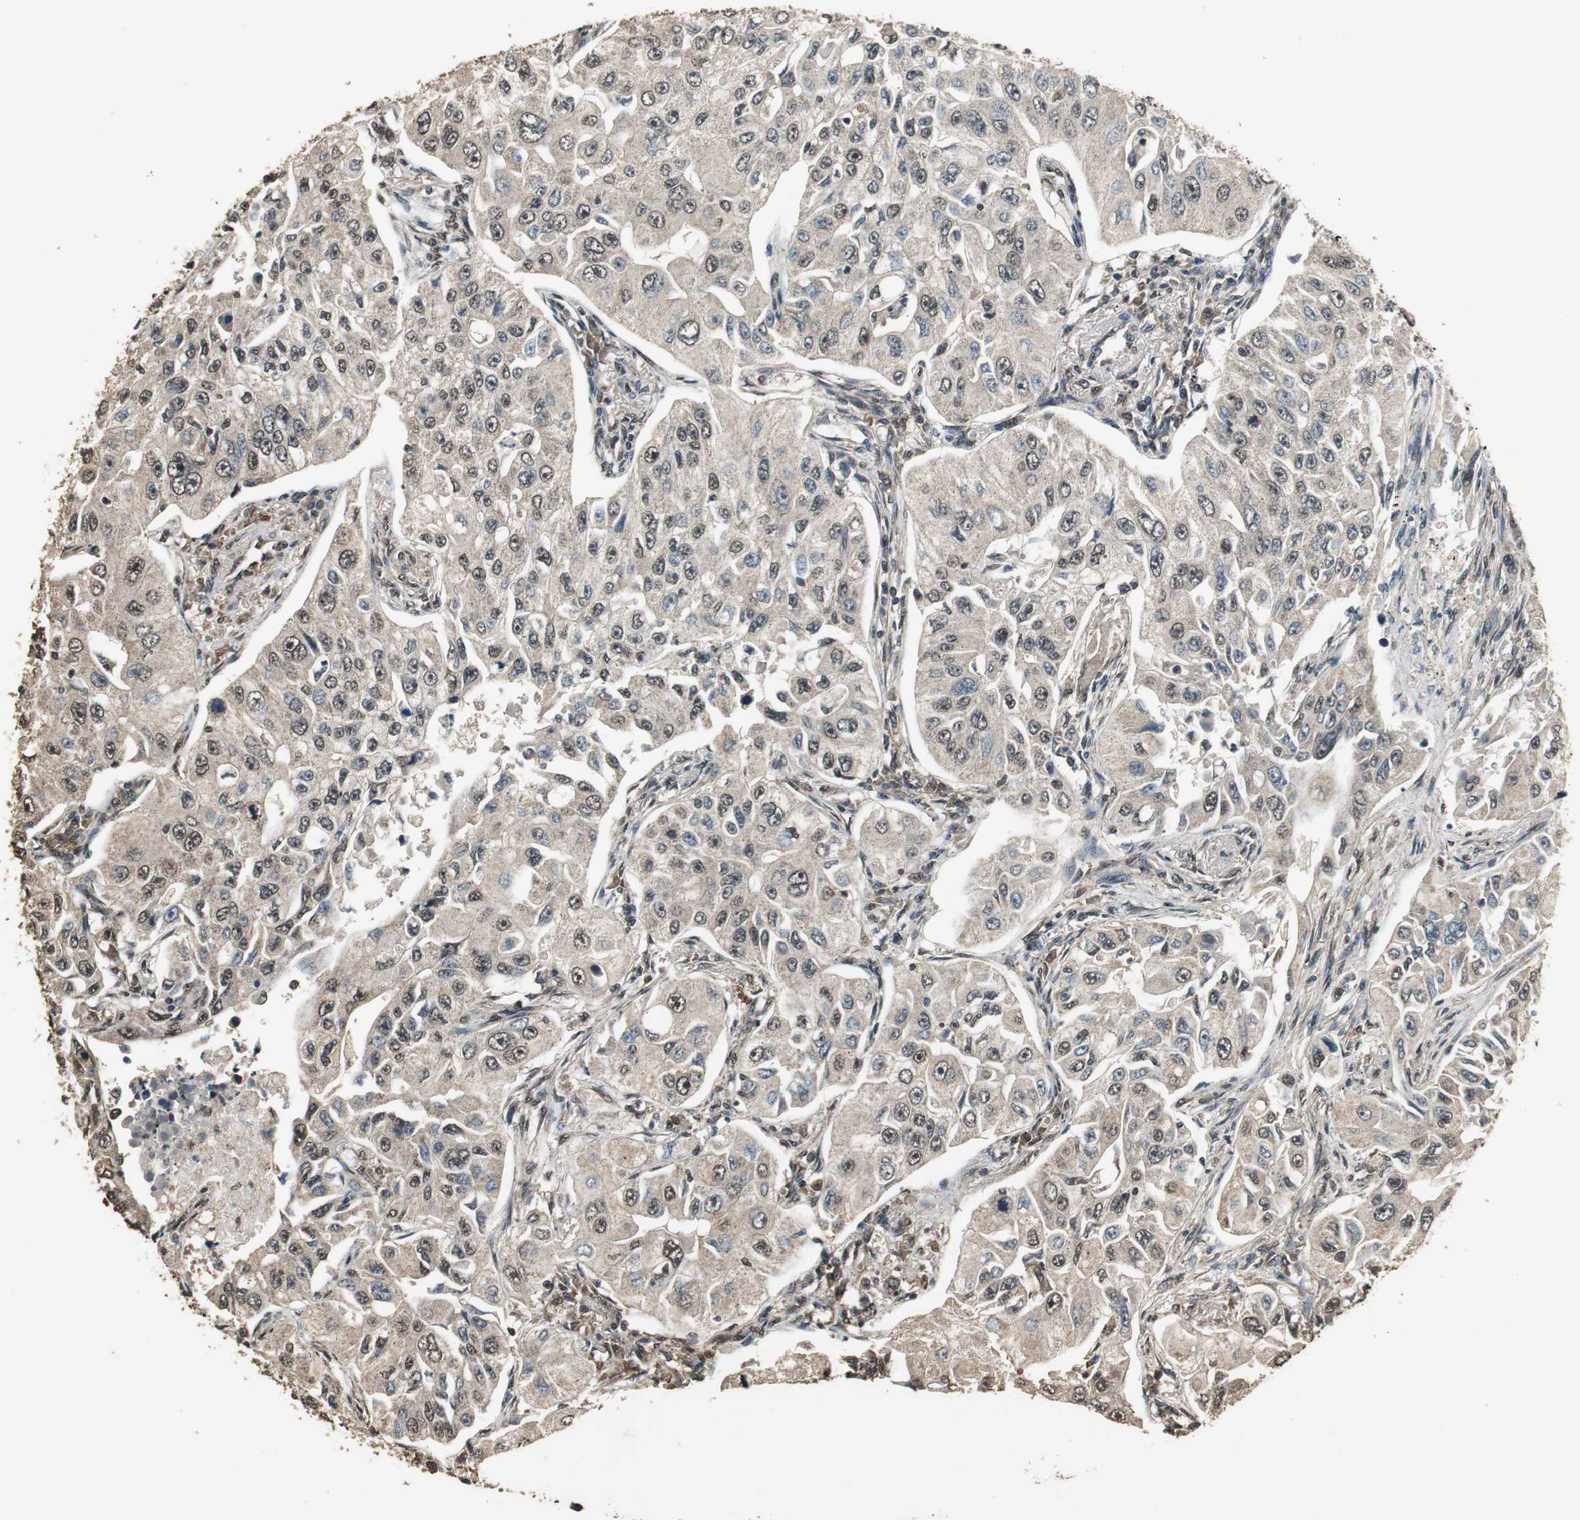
{"staining": {"intensity": "moderate", "quantity": "25%-75%", "location": "cytoplasmic/membranous,nuclear"}, "tissue": "lung cancer", "cell_type": "Tumor cells", "image_type": "cancer", "snomed": [{"axis": "morphology", "description": "Adenocarcinoma, NOS"}, {"axis": "topography", "description": "Lung"}], "caption": "A brown stain labels moderate cytoplasmic/membranous and nuclear staining of a protein in human lung cancer (adenocarcinoma) tumor cells. (Brightfield microscopy of DAB IHC at high magnification).", "gene": "PPP1R13B", "patient": {"sex": "male", "age": 84}}